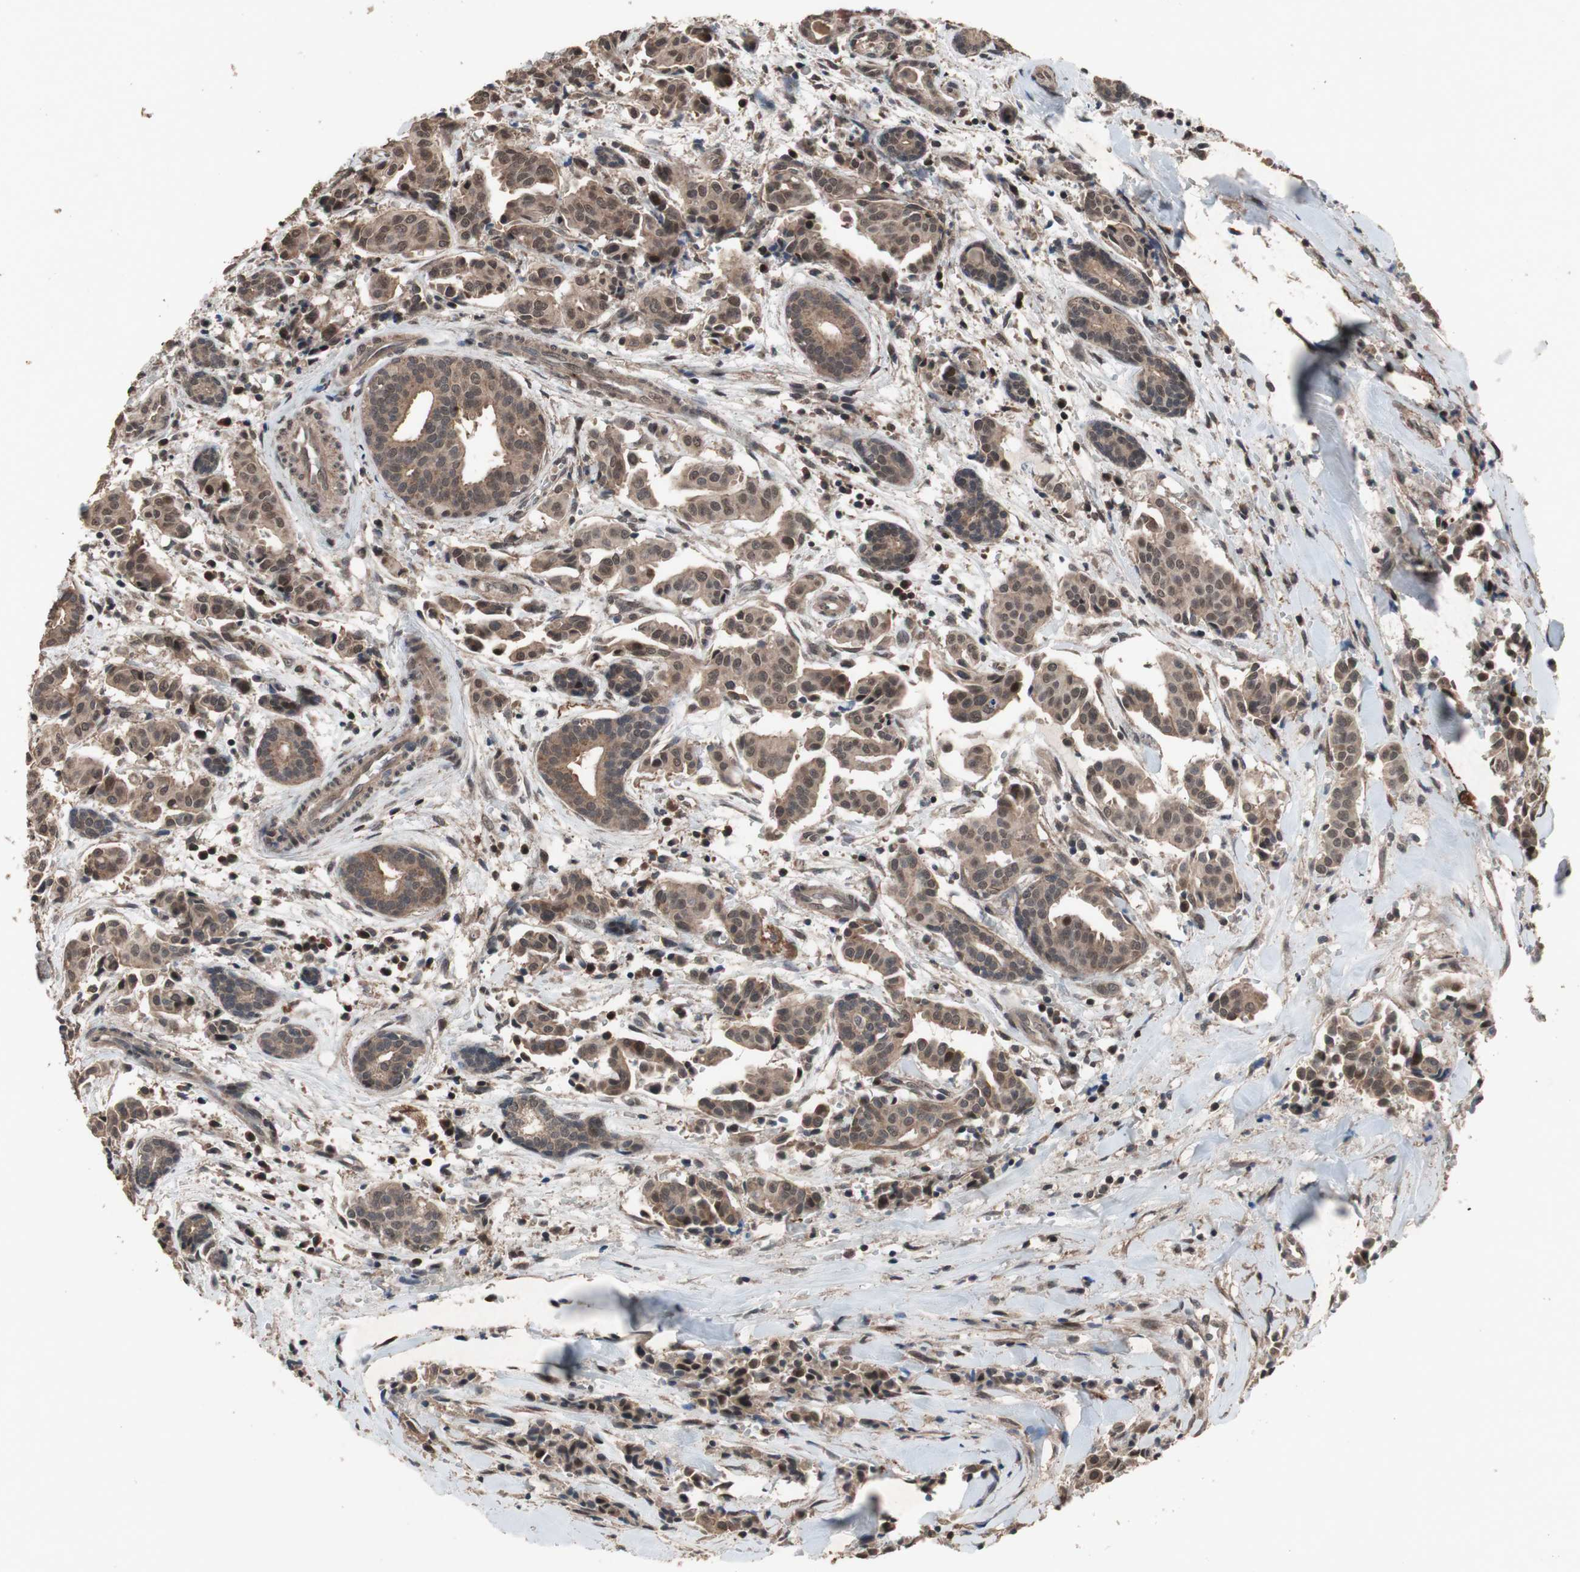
{"staining": {"intensity": "moderate", "quantity": ">75%", "location": "cytoplasmic/membranous,nuclear"}, "tissue": "head and neck cancer", "cell_type": "Tumor cells", "image_type": "cancer", "snomed": [{"axis": "morphology", "description": "Adenocarcinoma, NOS"}, {"axis": "topography", "description": "Salivary gland"}, {"axis": "topography", "description": "Head-Neck"}], "caption": "An image of human adenocarcinoma (head and neck) stained for a protein displays moderate cytoplasmic/membranous and nuclear brown staining in tumor cells.", "gene": "KANSL1", "patient": {"sex": "female", "age": 59}}